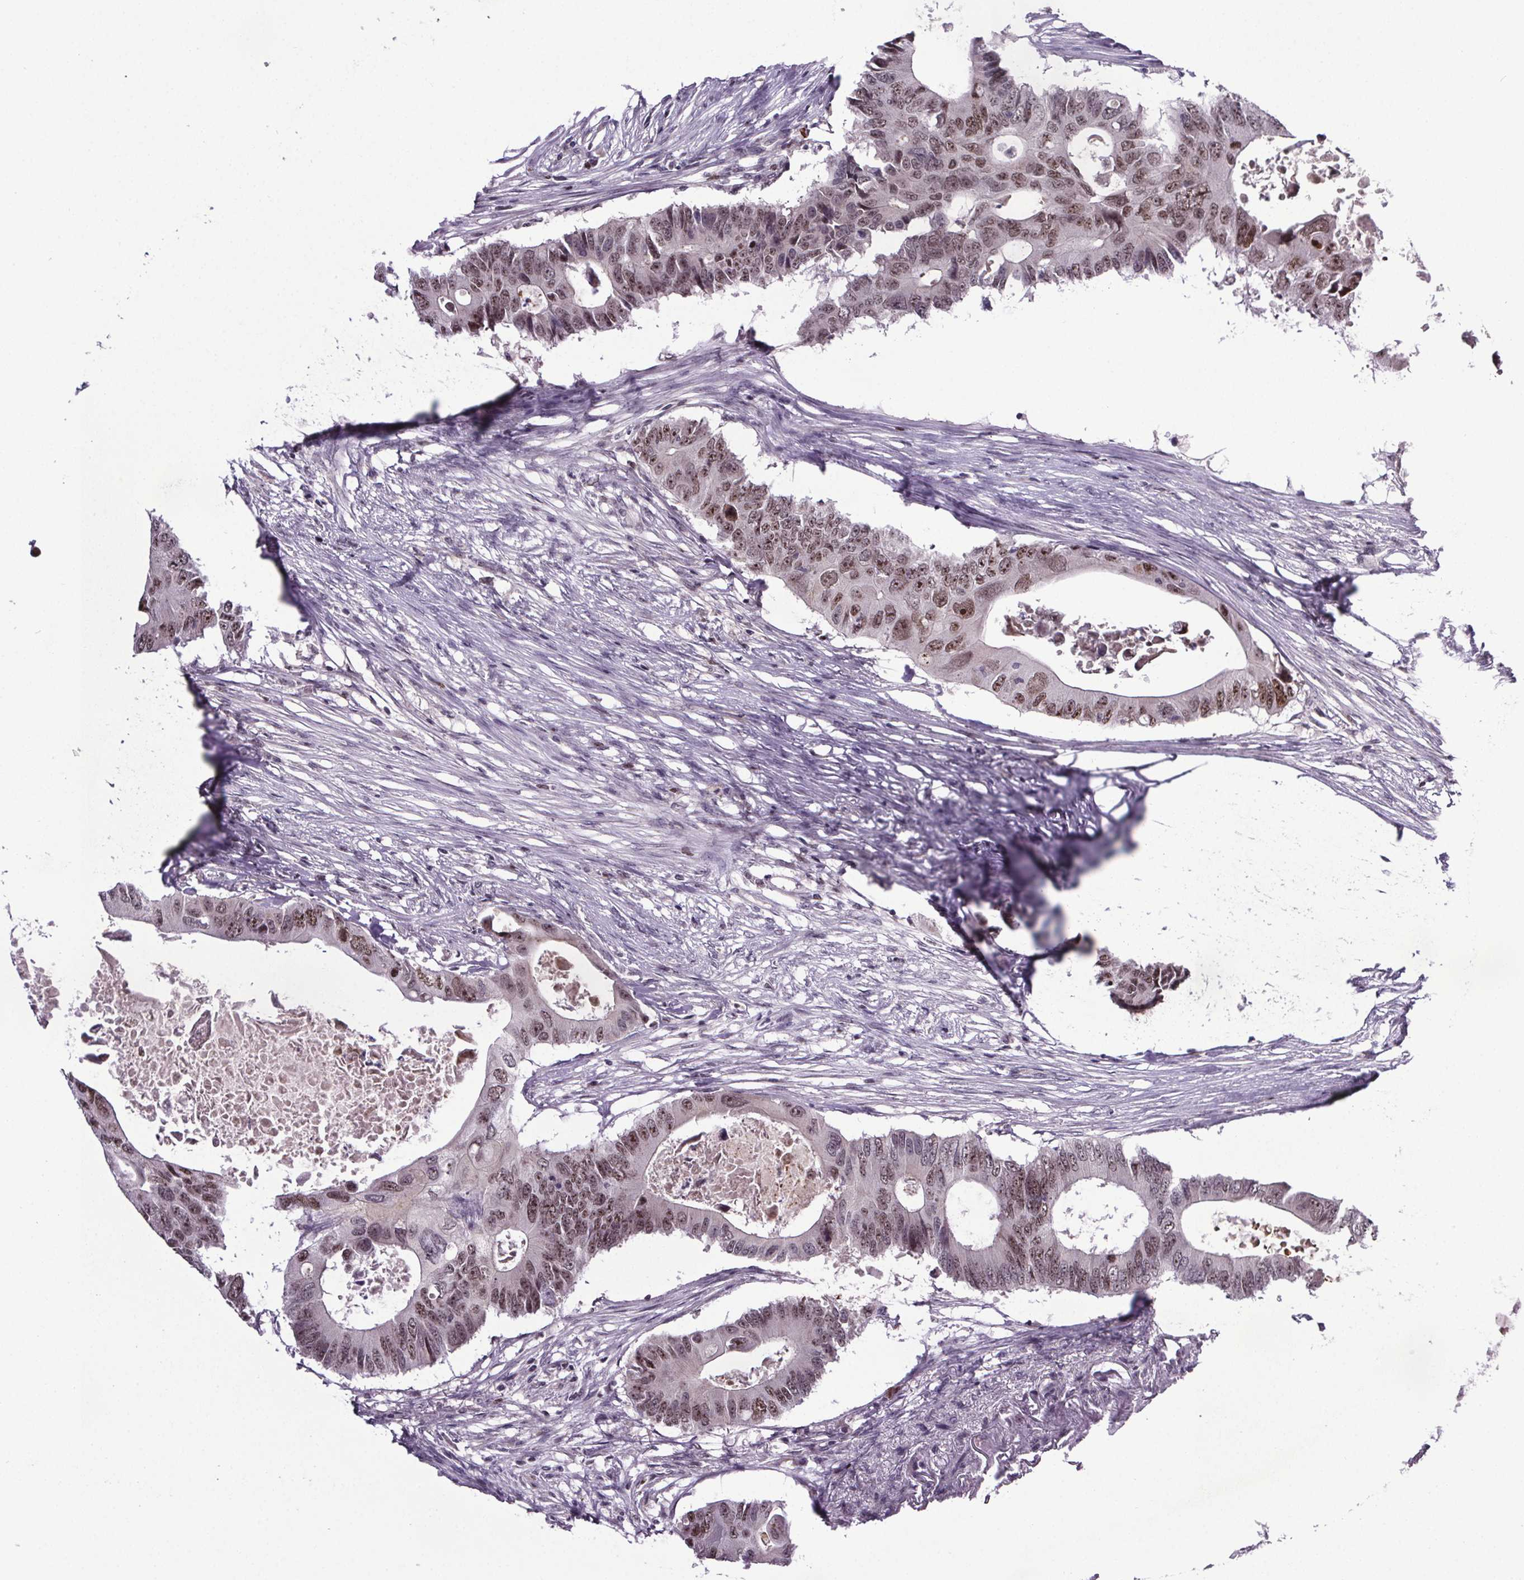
{"staining": {"intensity": "moderate", "quantity": ">75%", "location": "nuclear"}, "tissue": "colorectal cancer", "cell_type": "Tumor cells", "image_type": "cancer", "snomed": [{"axis": "morphology", "description": "Adenocarcinoma, NOS"}, {"axis": "topography", "description": "Colon"}], "caption": "A histopathology image of human colorectal adenocarcinoma stained for a protein displays moderate nuclear brown staining in tumor cells. (DAB (3,3'-diaminobenzidine) IHC with brightfield microscopy, high magnification).", "gene": "ATMIN", "patient": {"sex": "male", "age": 71}}